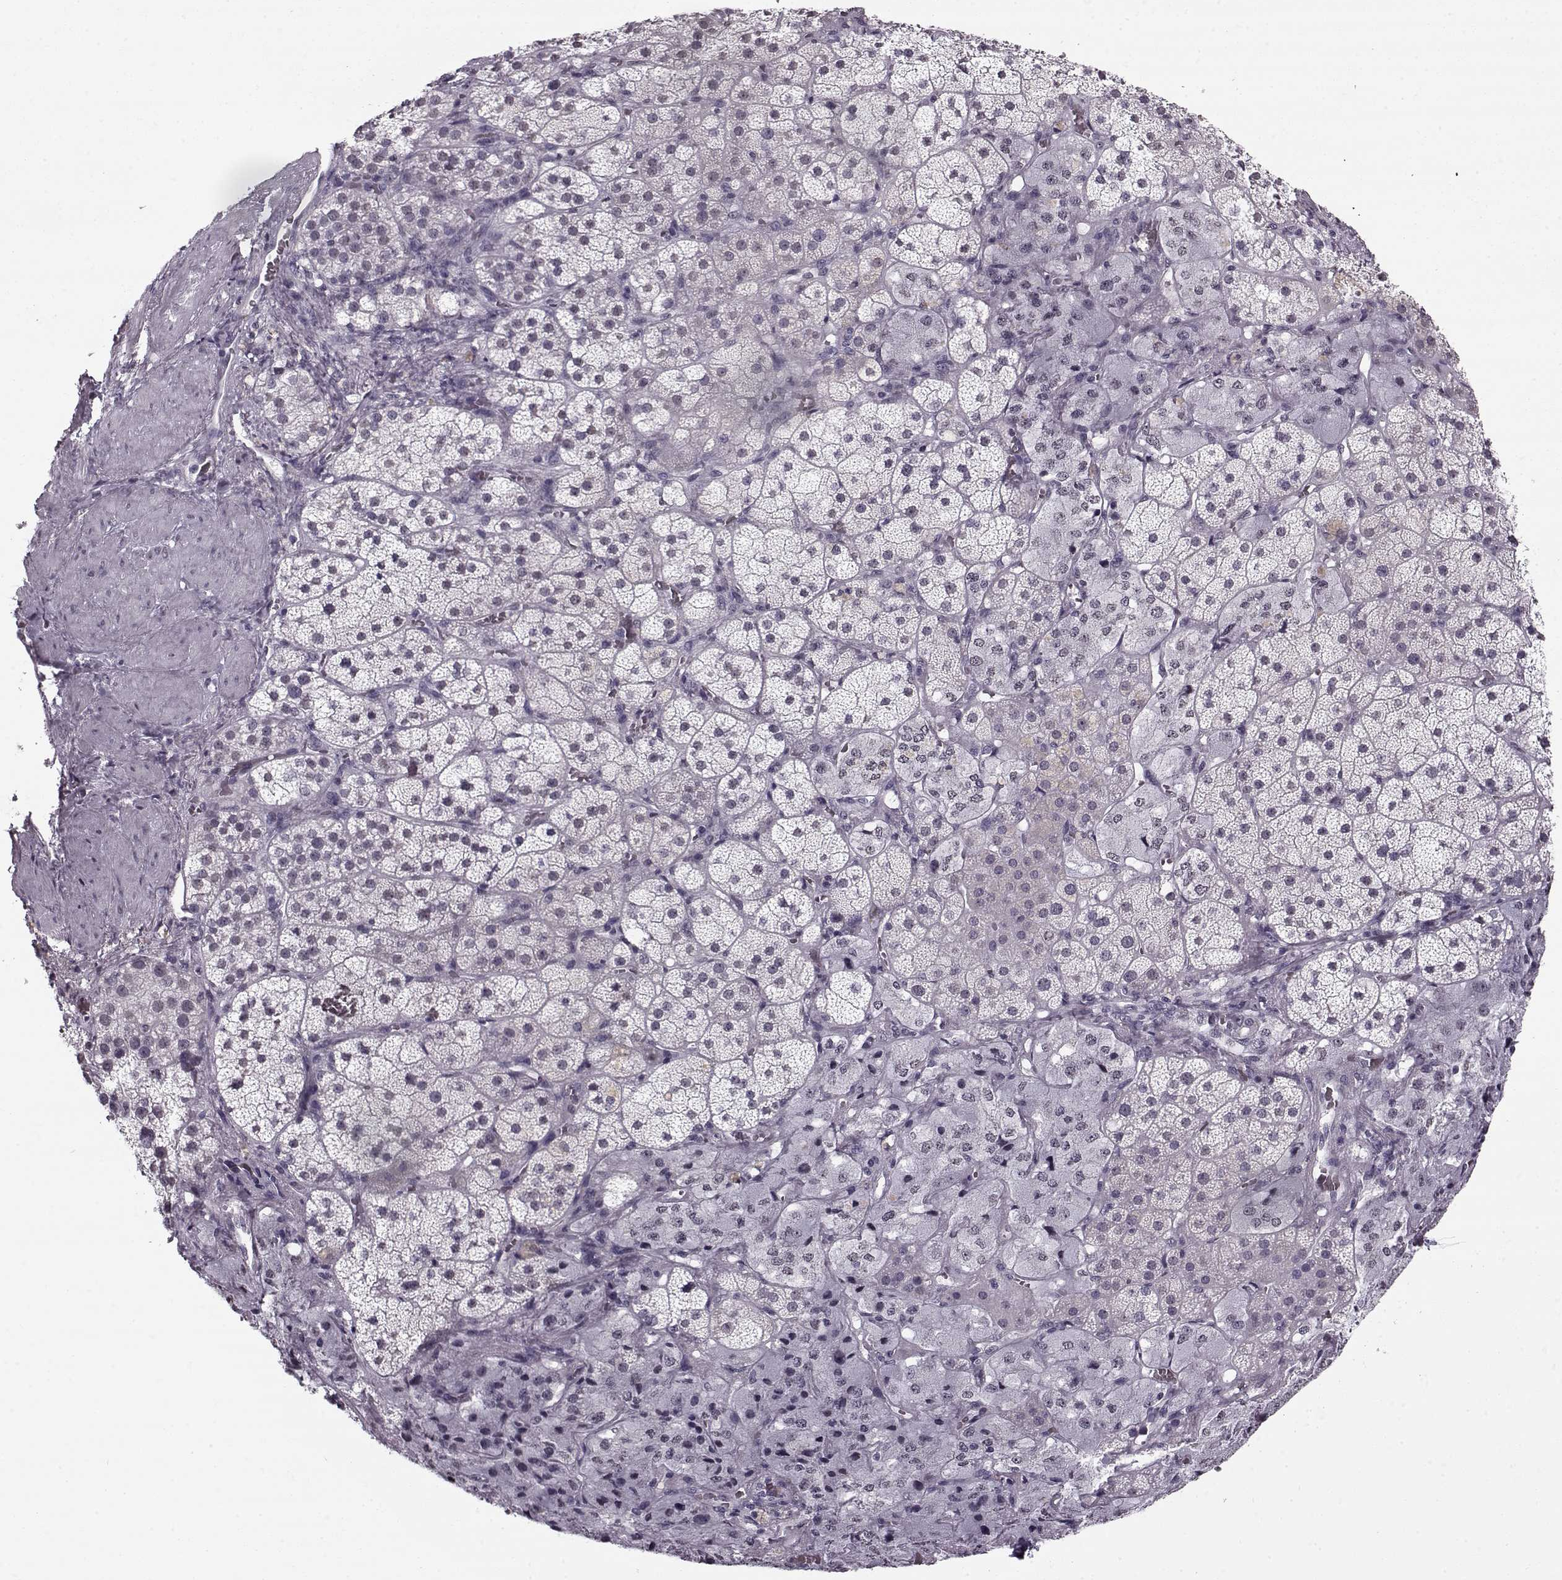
{"staining": {"intensity": "negative", "quantity": "none", "location": "none"}, "tissue": "adrenal gland", "cell_type": "Glandular cells", "image_type": "normal", "snomed": [{"axis": "morphology", "description": "Normal tissue, NOS"}, {"axis": "topography", "description": "Adrenal gland"}], "caption": "Immunohistochemistry image of normal adrenal gland stained for a protein (brown), which displays no staining in glandular cells.", "gene": "PRMT8", "patient": {"sex": "male", "age": 57}}